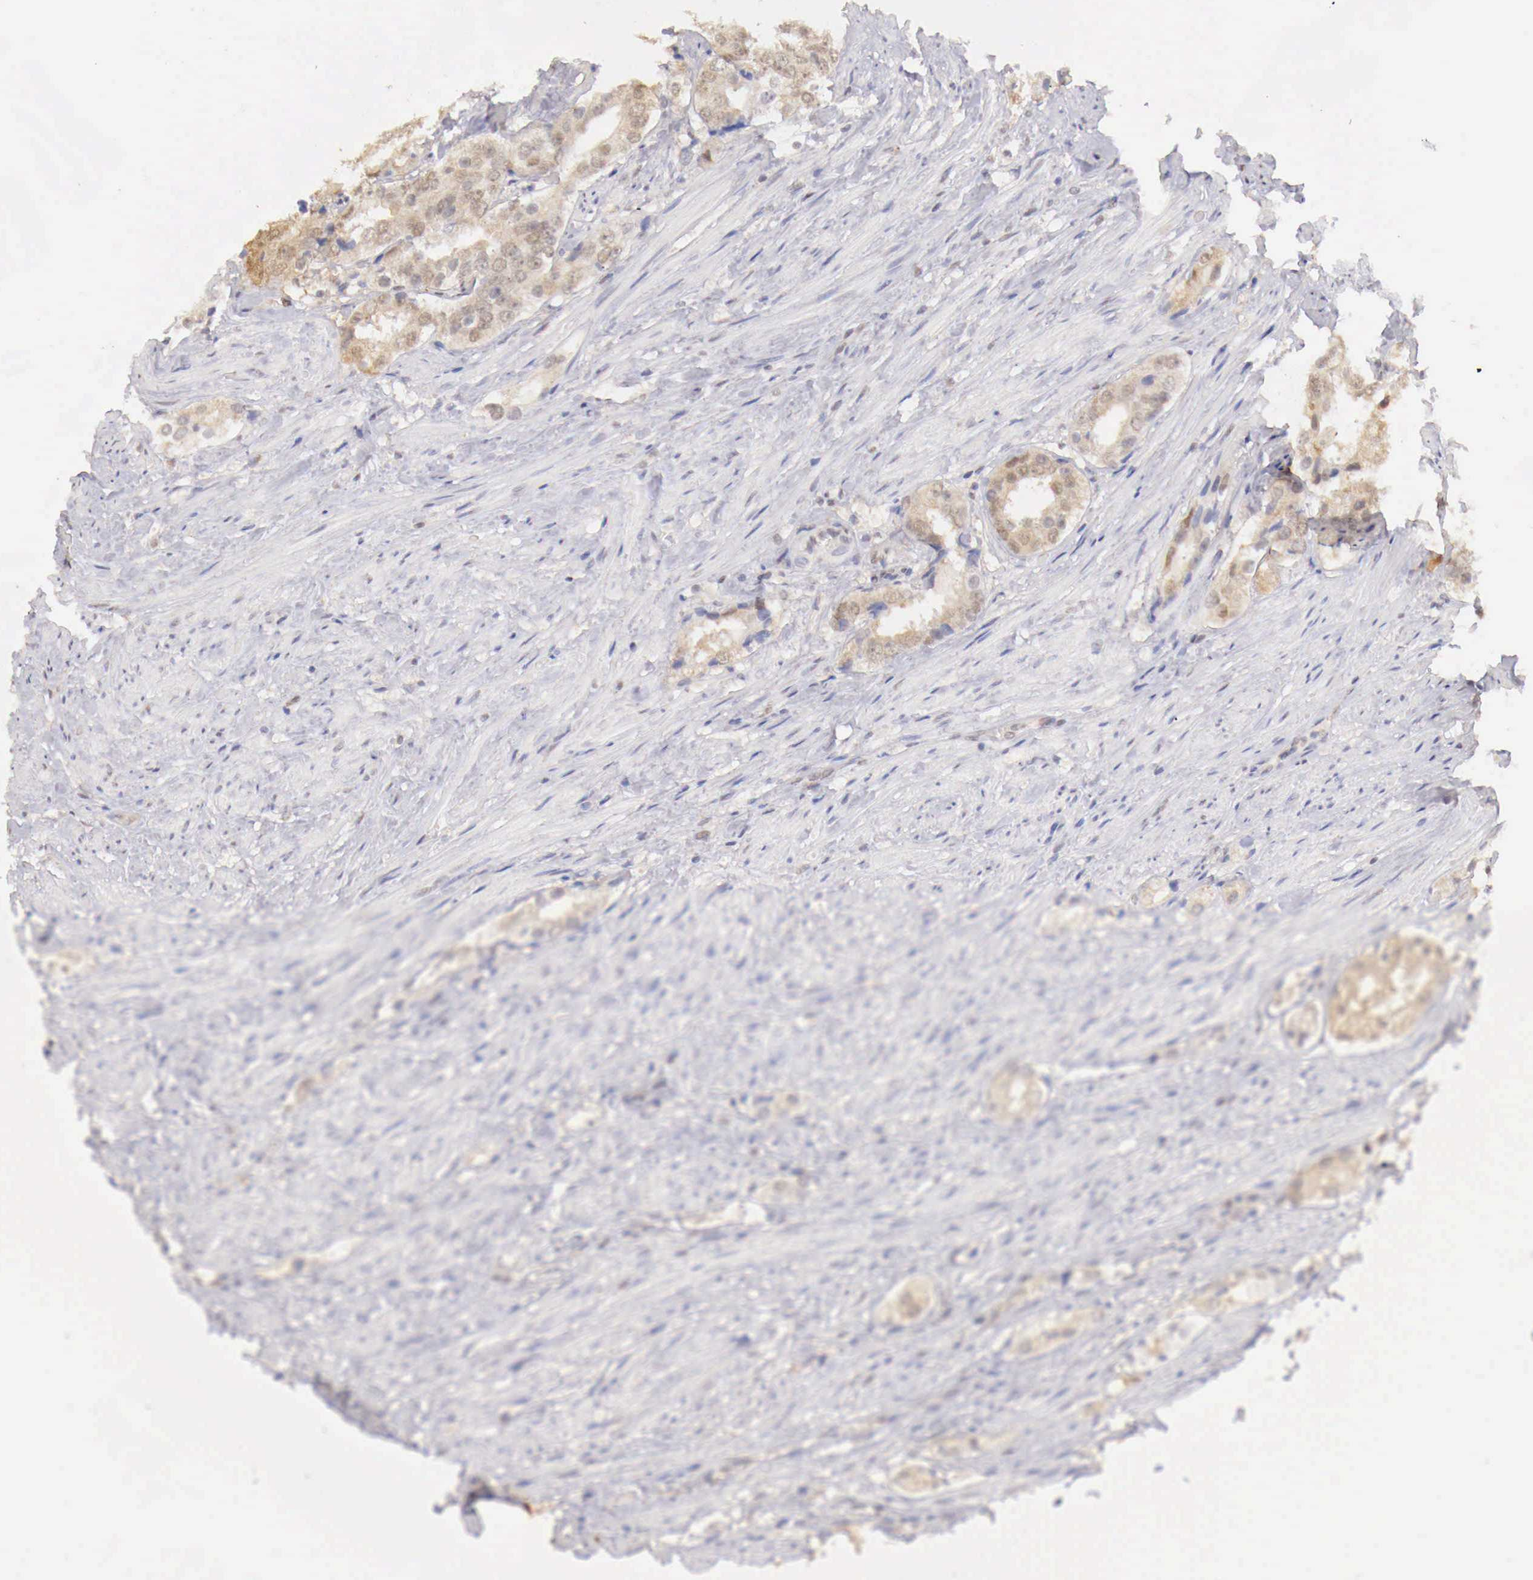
{"staining": {"intensity": "weak", "quantity": "25%-75%", "location": "cytoplasmic/membranous,nuclear"}, "tissue": "prostate cancer", "cell_type": "Tumor cells", "image_type": "cancer", "snomed": [{"axis": "morphology", "description": "Adenocarcinoma, Medium grade"}, {"axis": "topography", "description": "Prostate"}], "caption": "Weak cytoplasmic/membranous and nuclear expression is seen in about 25%-75% of tumor cells in prostate cancer (adenocarcinoma (medium-grade)).", "gene": "UBA1", "patient": {"sex": "male", "age": 73}}